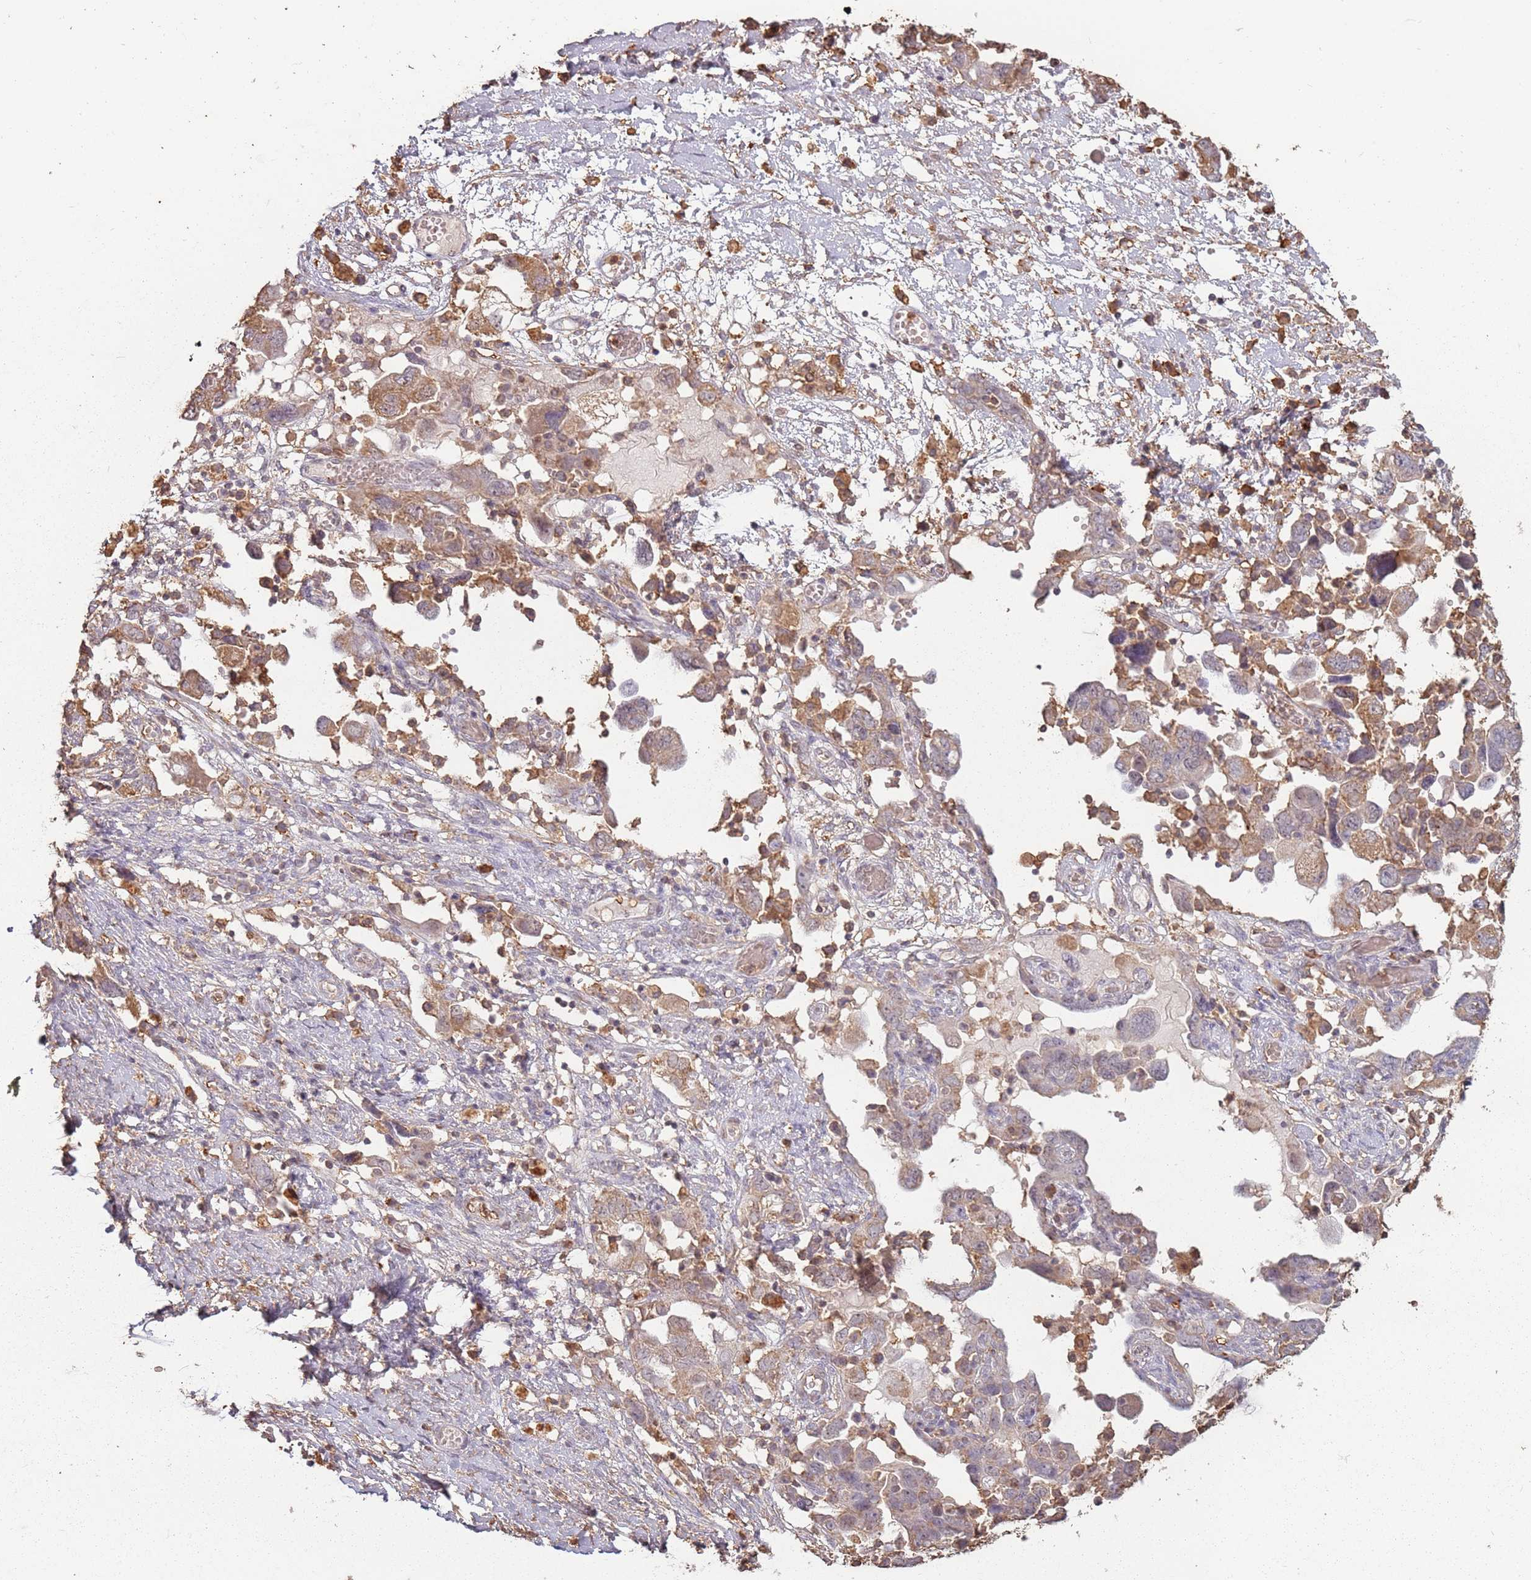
{"staining": {"intensity": "weak", "quantity": "25%-75%", "location": "cytoplasmic/membranous"}, "tissue": "ovarian cancer", "cell_type": "Tumor cells", "image_type": "cancer", "snomed": [{"axis": "morphology", "description": "Carcinoma, NOS"}, {"axis": "morphology", "description": "Cystadenocarcinoma, serous, NOS"}, {"axis": "topography", "description": "Ovary"}], "caption": "Immunohistochemical staining of human ovarian cancer (carcinoma) shows low levels of weak cytoplasmic/membranous protein staining in about 25%-75% of tumor cells.", "gene": "ATOSB", "patient": {"sex": "female", "age": 69}}